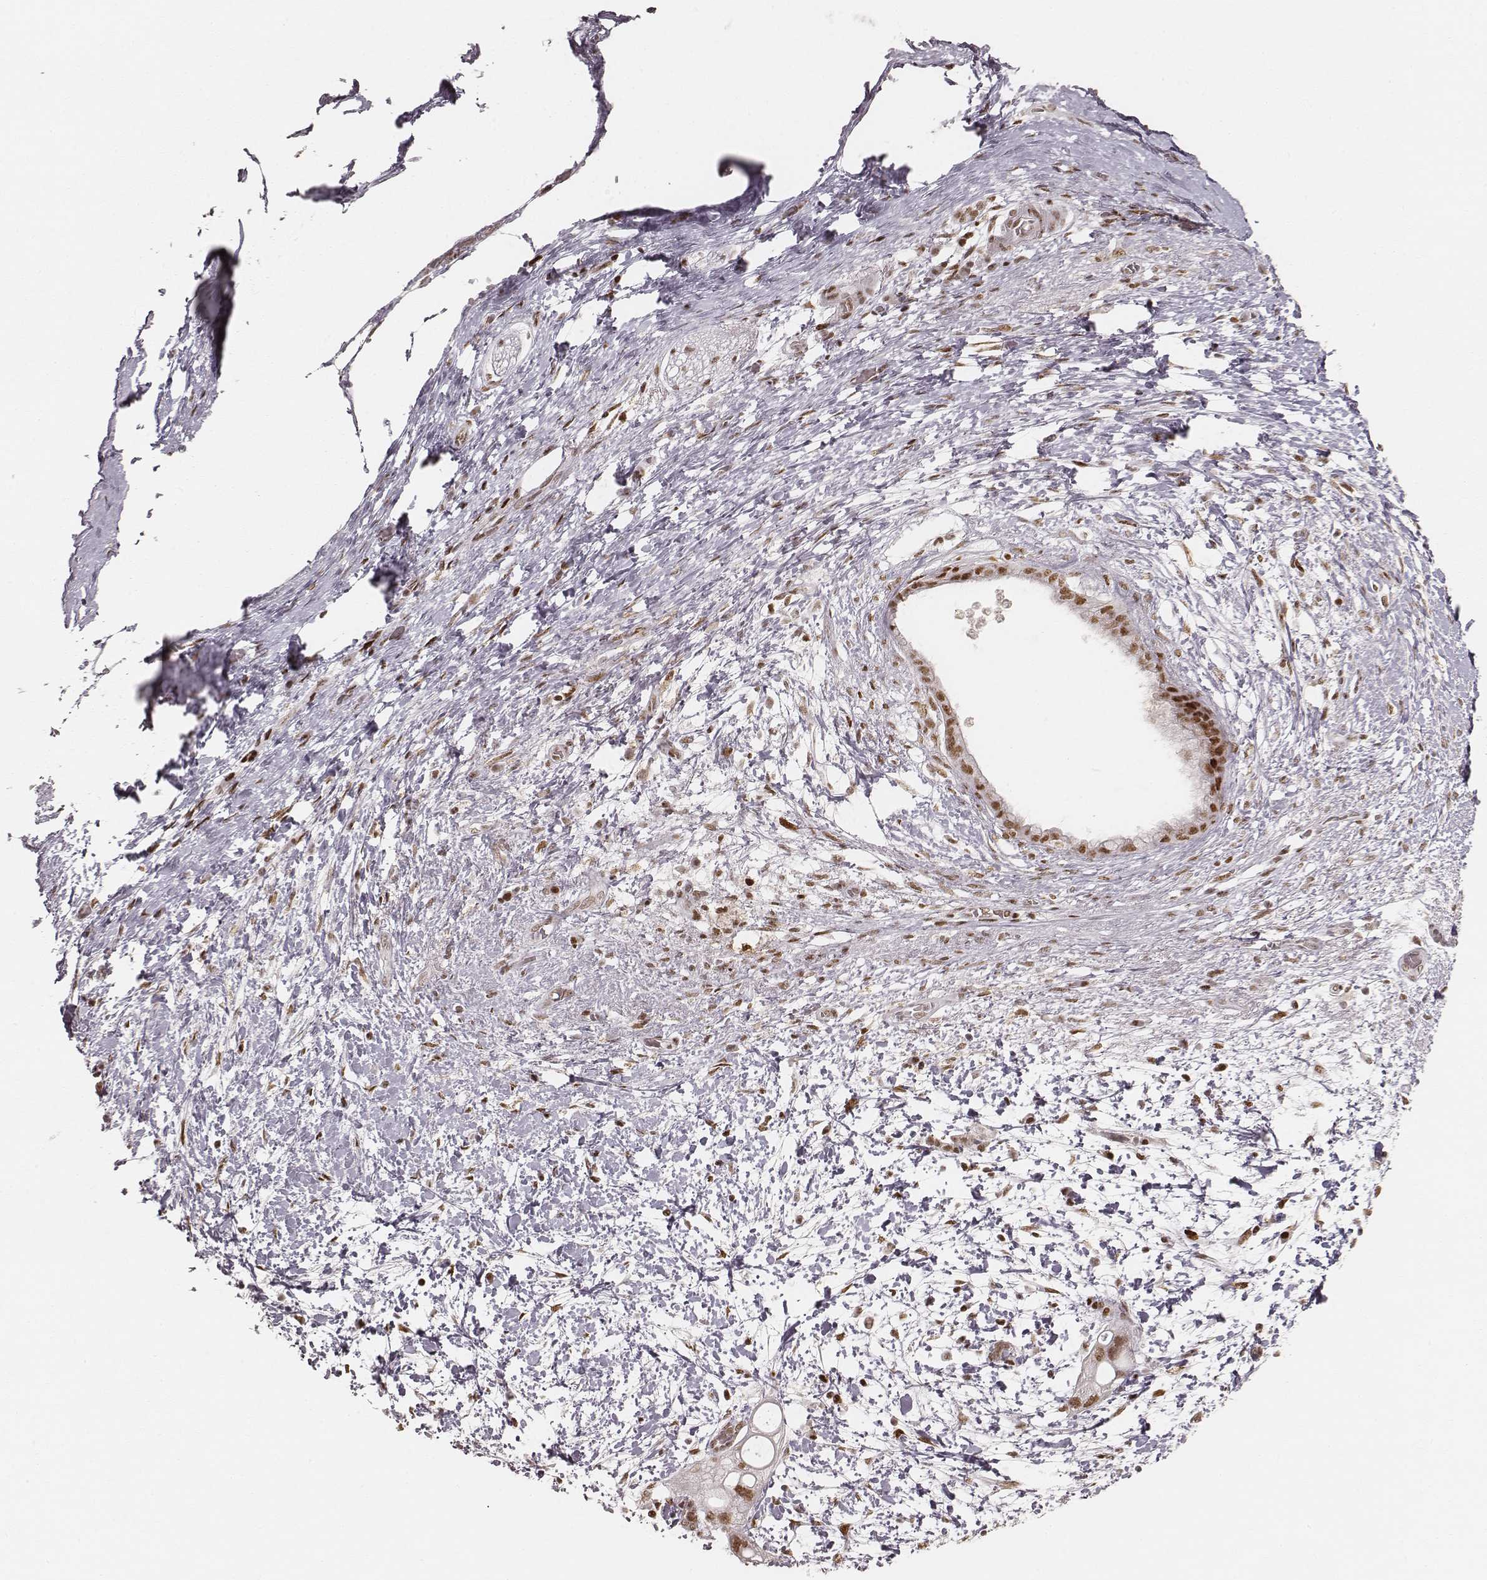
{"staining": {"intensity": "strong", "quantity": ">75%", "location": "nuclear"}, "tissue": "pancreatic cancer", "cell_type": "Tumor cells", "image_type": "cancer", "snomed": [{"axis": "morphology", "description": "Adenocarcinoma, NOS"}, {"axis": "topography", "description": "Pancreas"}], "caption": "Pancreatic adenocarcinoma stained for a protein demonstrates strong nuclear positivity in tumor cells.", "gene": "HNRNPC", "patient": {"sex": "female", "age": 72}}